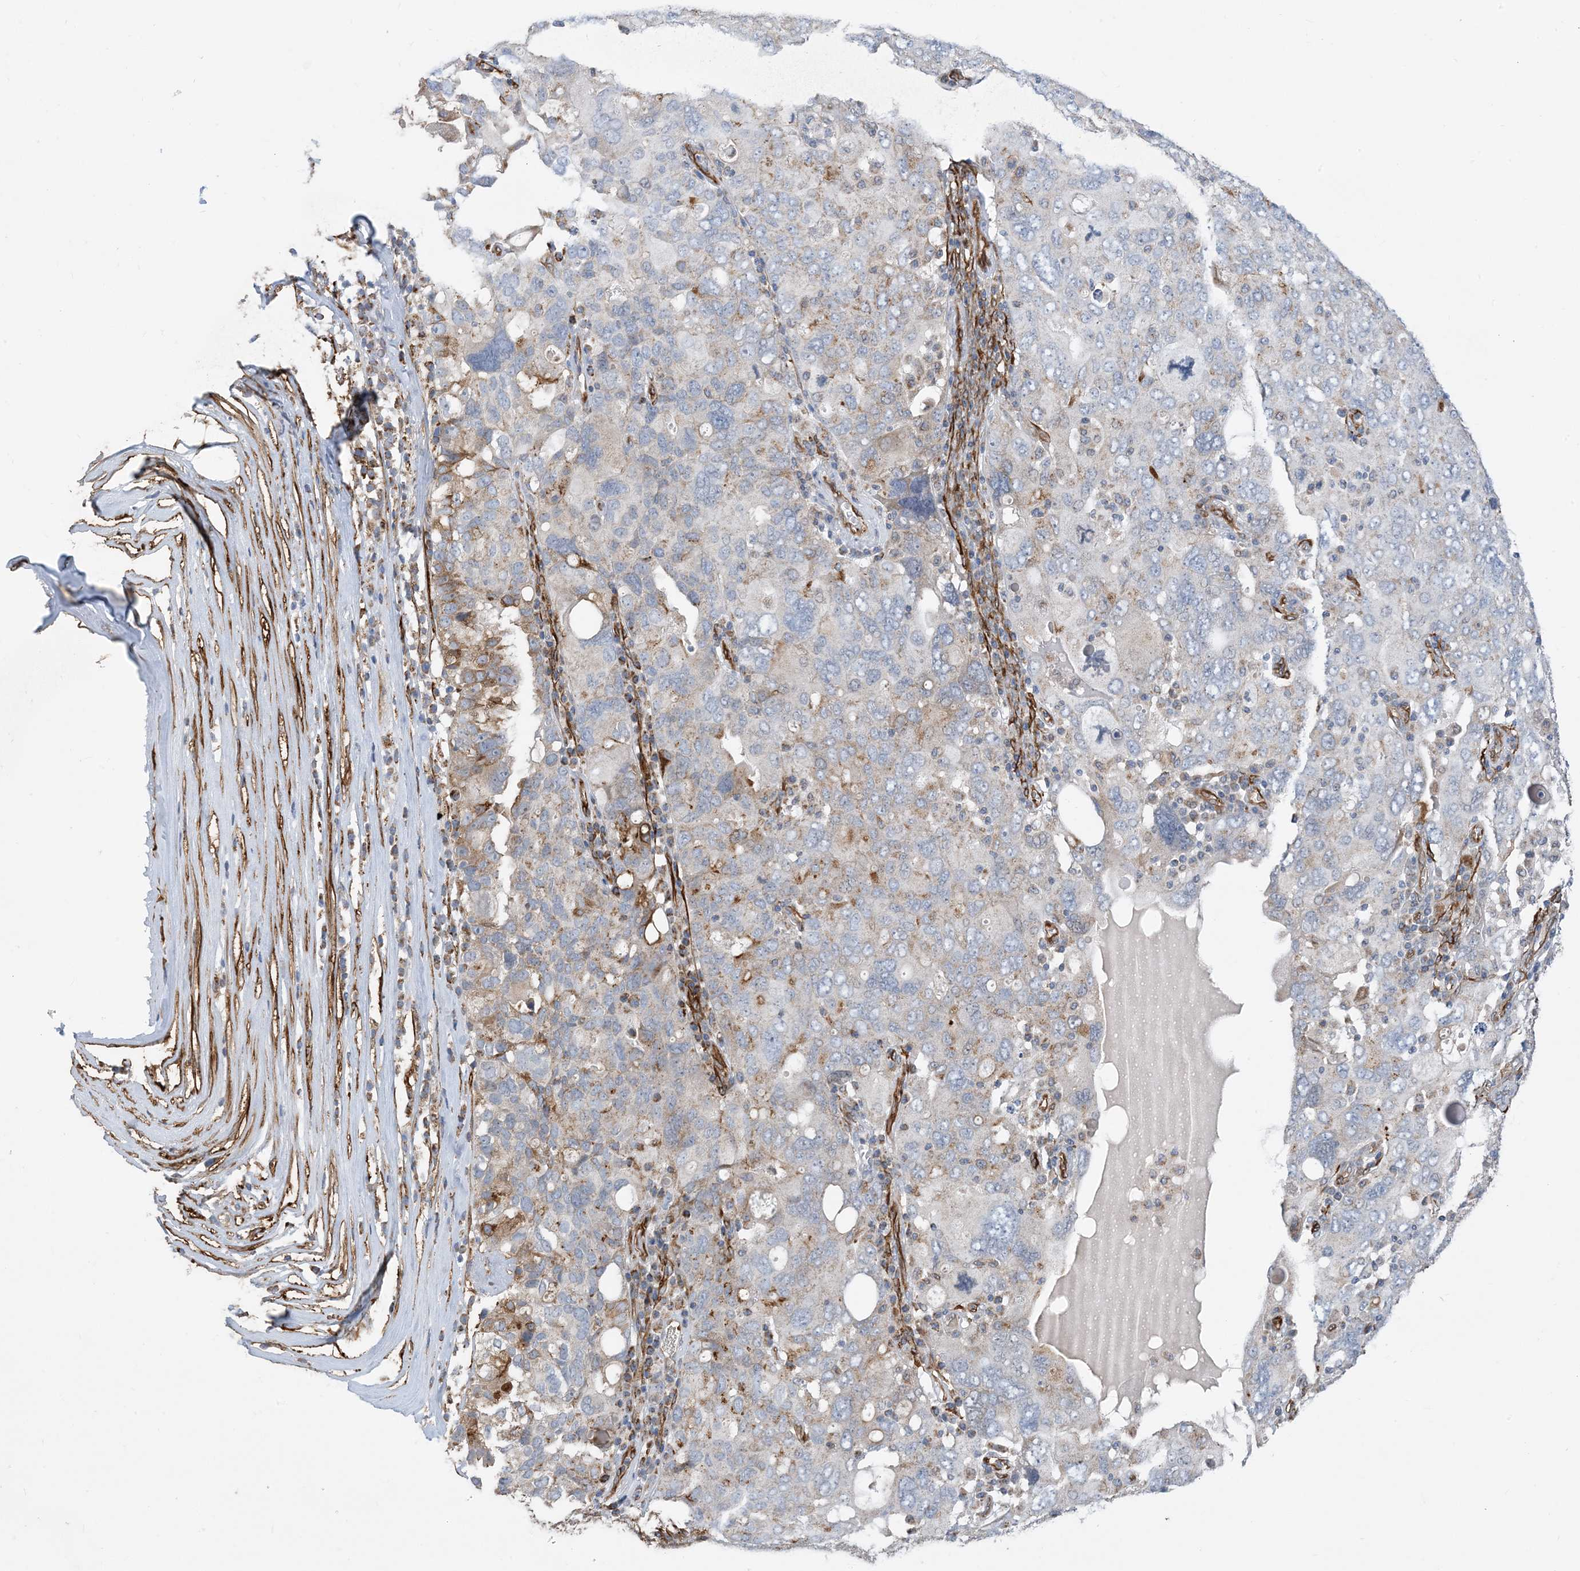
{"staining": {"intensity": "weak", "quantity": "<25%", "location": "cytoplasmic/membranous"}, "tissue": "ovarian cancer", "cell_type": "Tumor cells", "image_type": "cancer", "snomed": [{"axis": "morphology", "description": "Carcinoma, endometroid"}, {"axis": "topography", "description": "Ovary"}], "caption": "The micrograph displays no significant expression in tumor cells of ovarian cancer (endometroid carcinoma).", "gene": "EIF2A", "patient": {"sex": "female", "age": 62}}